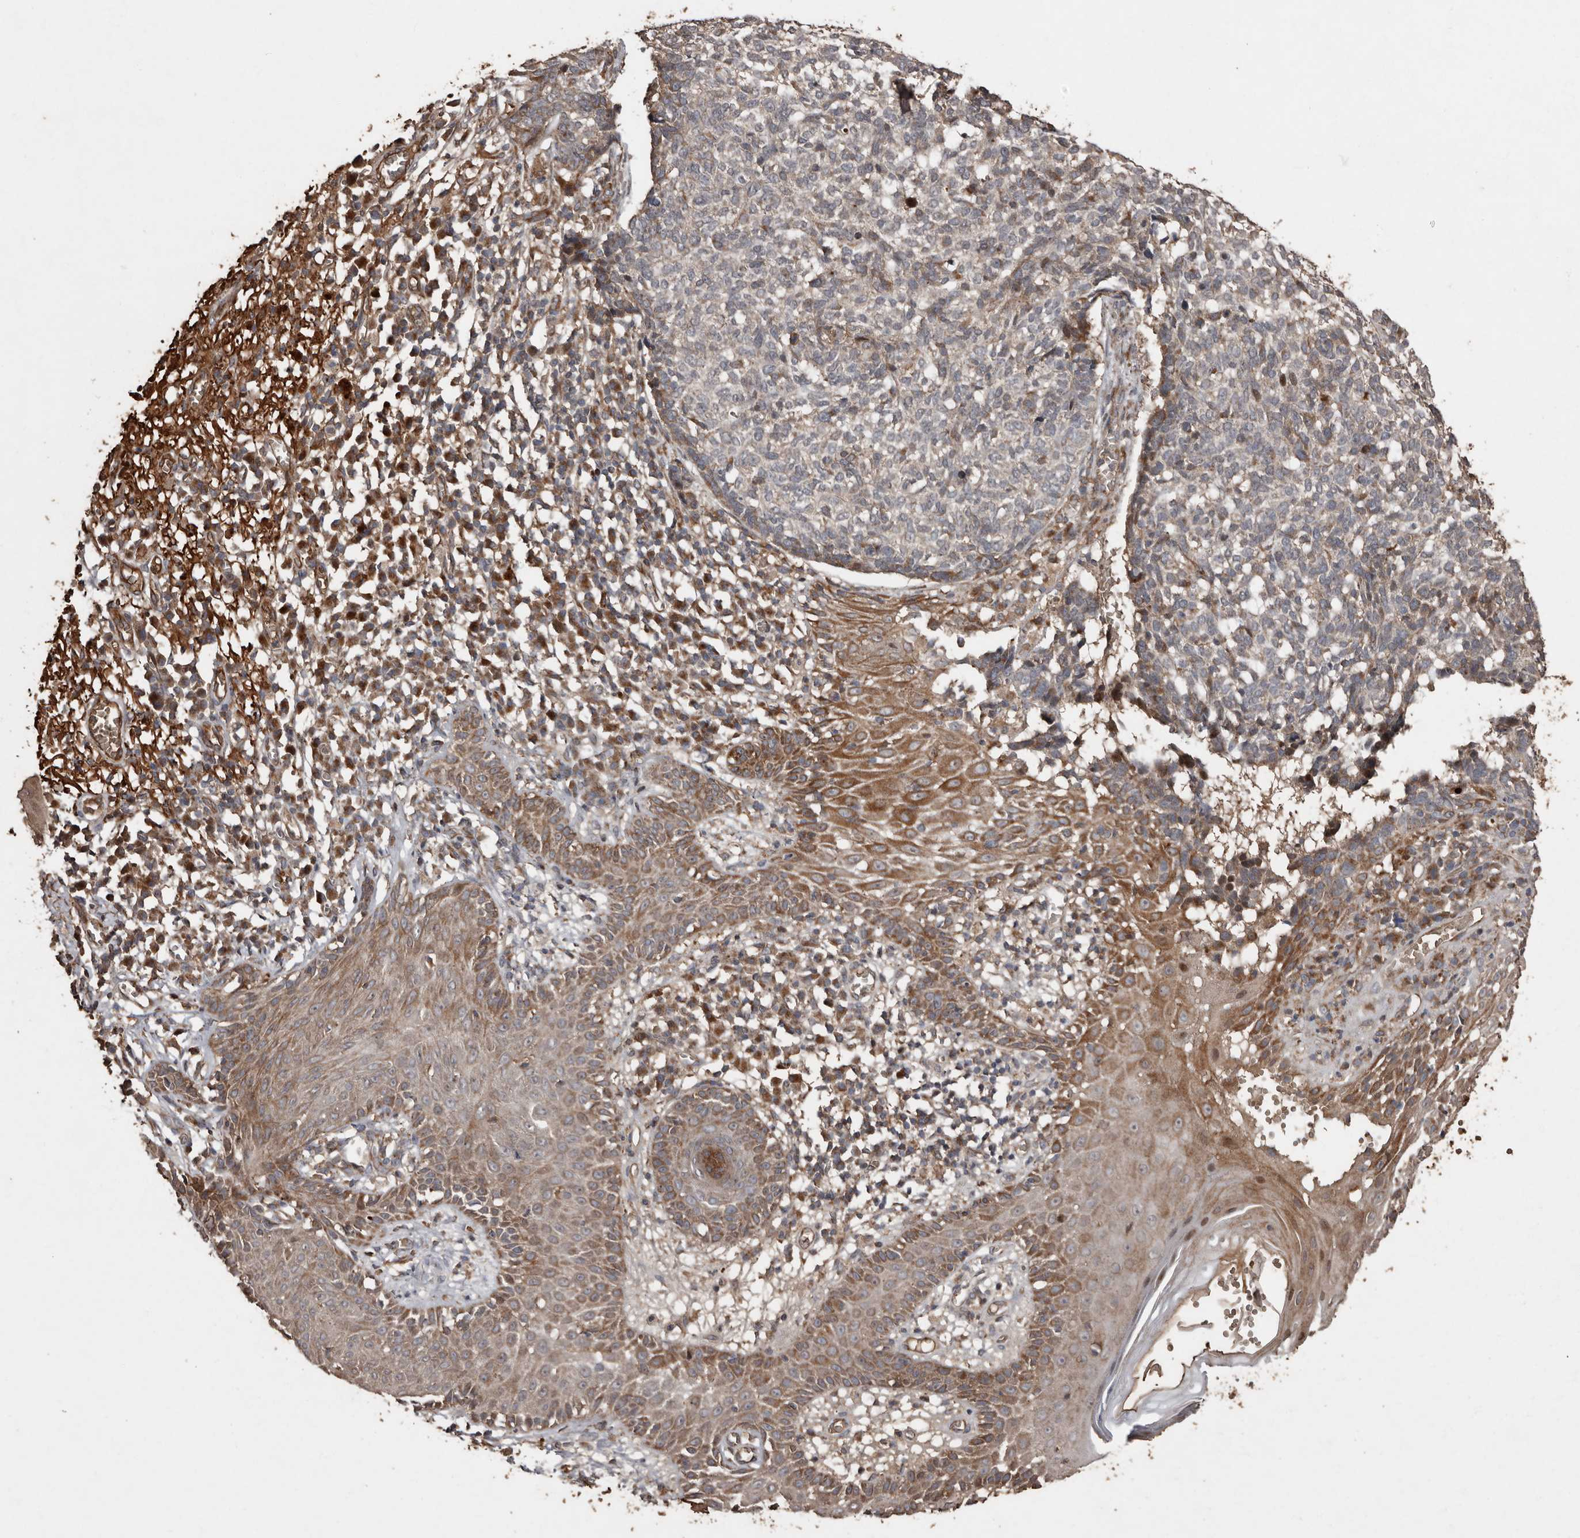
{"staining": {"intensity": "moderate", "quantity": "<25%", "location": "cytoplasmic/membranous"}, "tissue": "skin cancer", "cell_type": "Tumor cells", "image_type": "cancer", "snomed": [{"axis": "morphology", "description": "Basal cell carcinoma"}, {"axis": "topography", "description": "Skin"}], "caption": "Immunohistochemical staining of skin cancer (basal cell carcinoma) reveals moderate cytoplasmic/membranous protein expression in approximately <25% of tumor cells.", "gene": "RANBP17", "patient": {"sex": "male", "age": 85}}